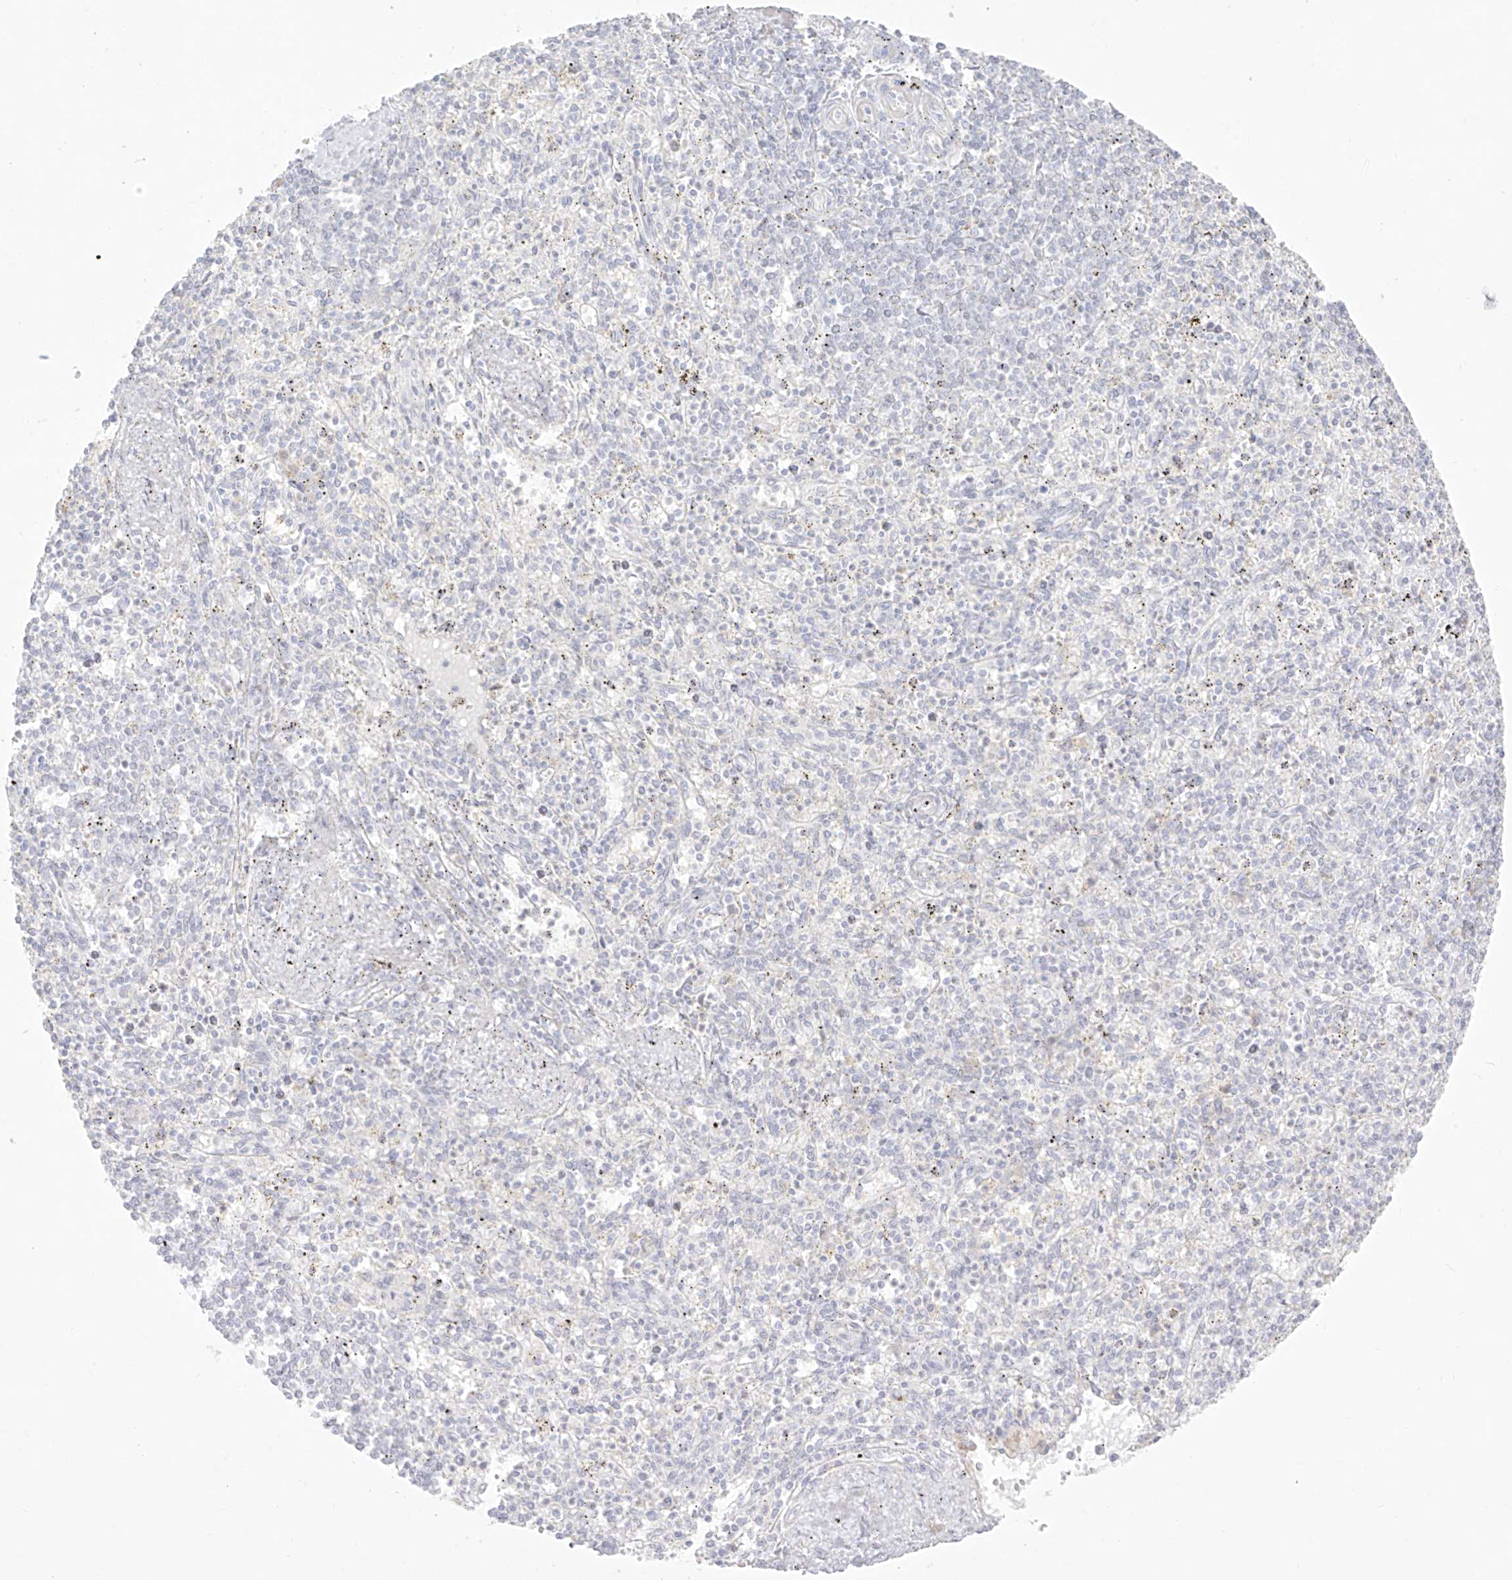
{"staining": {"intensity": "negative", "quantity": "none", "location": "none"}, "tissue": "spleen", "cell_type": "Cells in red pulp", "image_type": "normal", "snomed": [{"axis": "morphology", "description": "Normal tissue, NOS"}, {"axis": "topography", "description": "Spleen"}], "caption": "This is an immunohistochemistry (IHC) photomicrograph of benign human spleen. There is no expression in cells in red pulp.", "gene": "TGM4", "patient": {"sex": "male", "age": 72}}